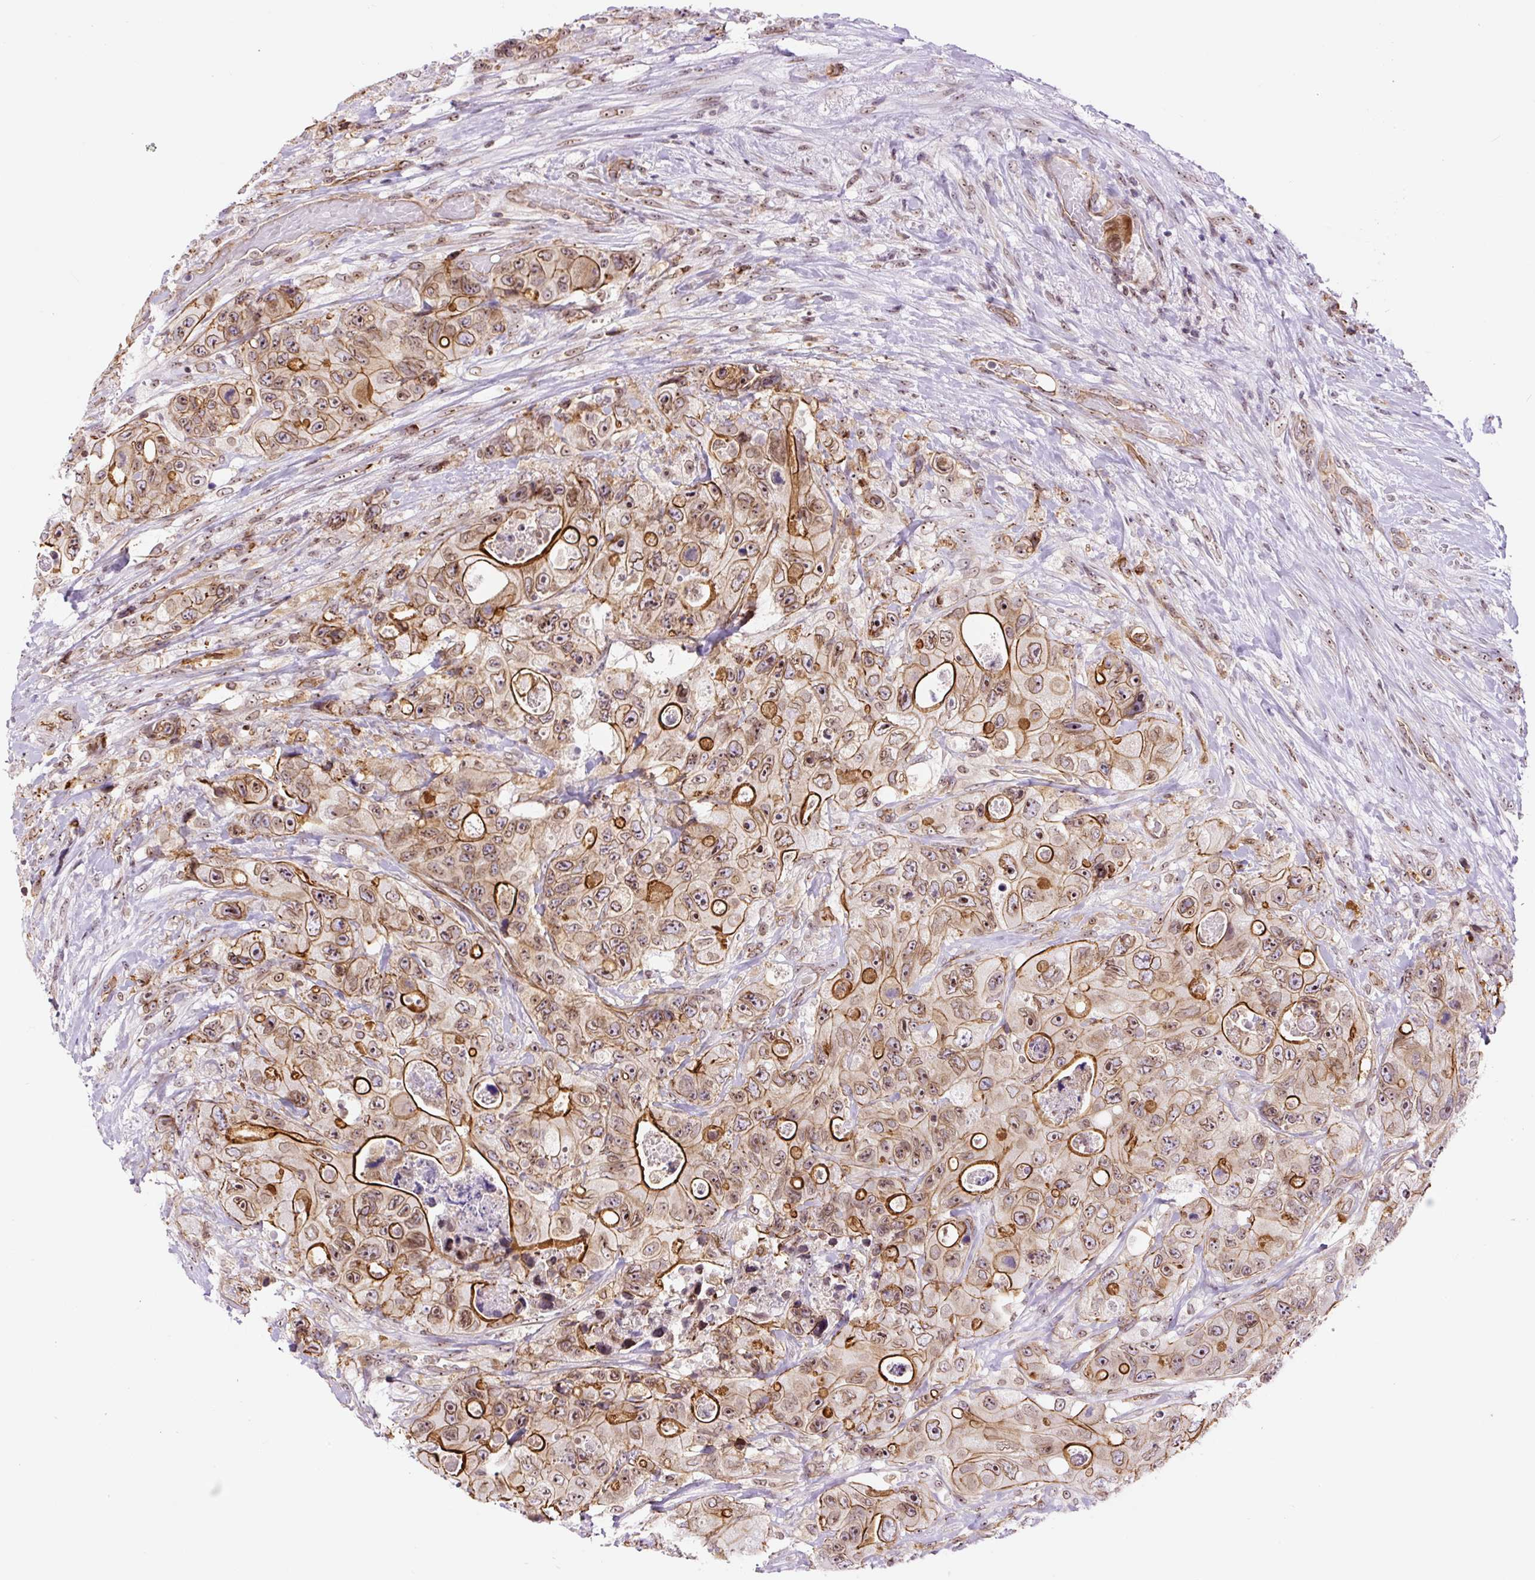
{"staining": {"intensity": "strong", "quantity": "25%-75%", "location": "cytoplasmic/membranous,nuclear"}, "tissue": "colorectal cancer", "cell_type": "Tumor cells", "image_type": "cancer", "snomed": [{"axis": "morphology", "description": "Adenocarcinoma, NOS"}, {"axis": "topography", "description": "Colon"}], "caption": "Colorectal cancer (adenocarcinoma) was stained to show a protein in brown. There is high levels of strong cytoplasmic/membranous and nuclear staining in about 25%-75% of tumor cells.", "gene": "MYO5C", "patient": {"sex": "female", "age": 46}}